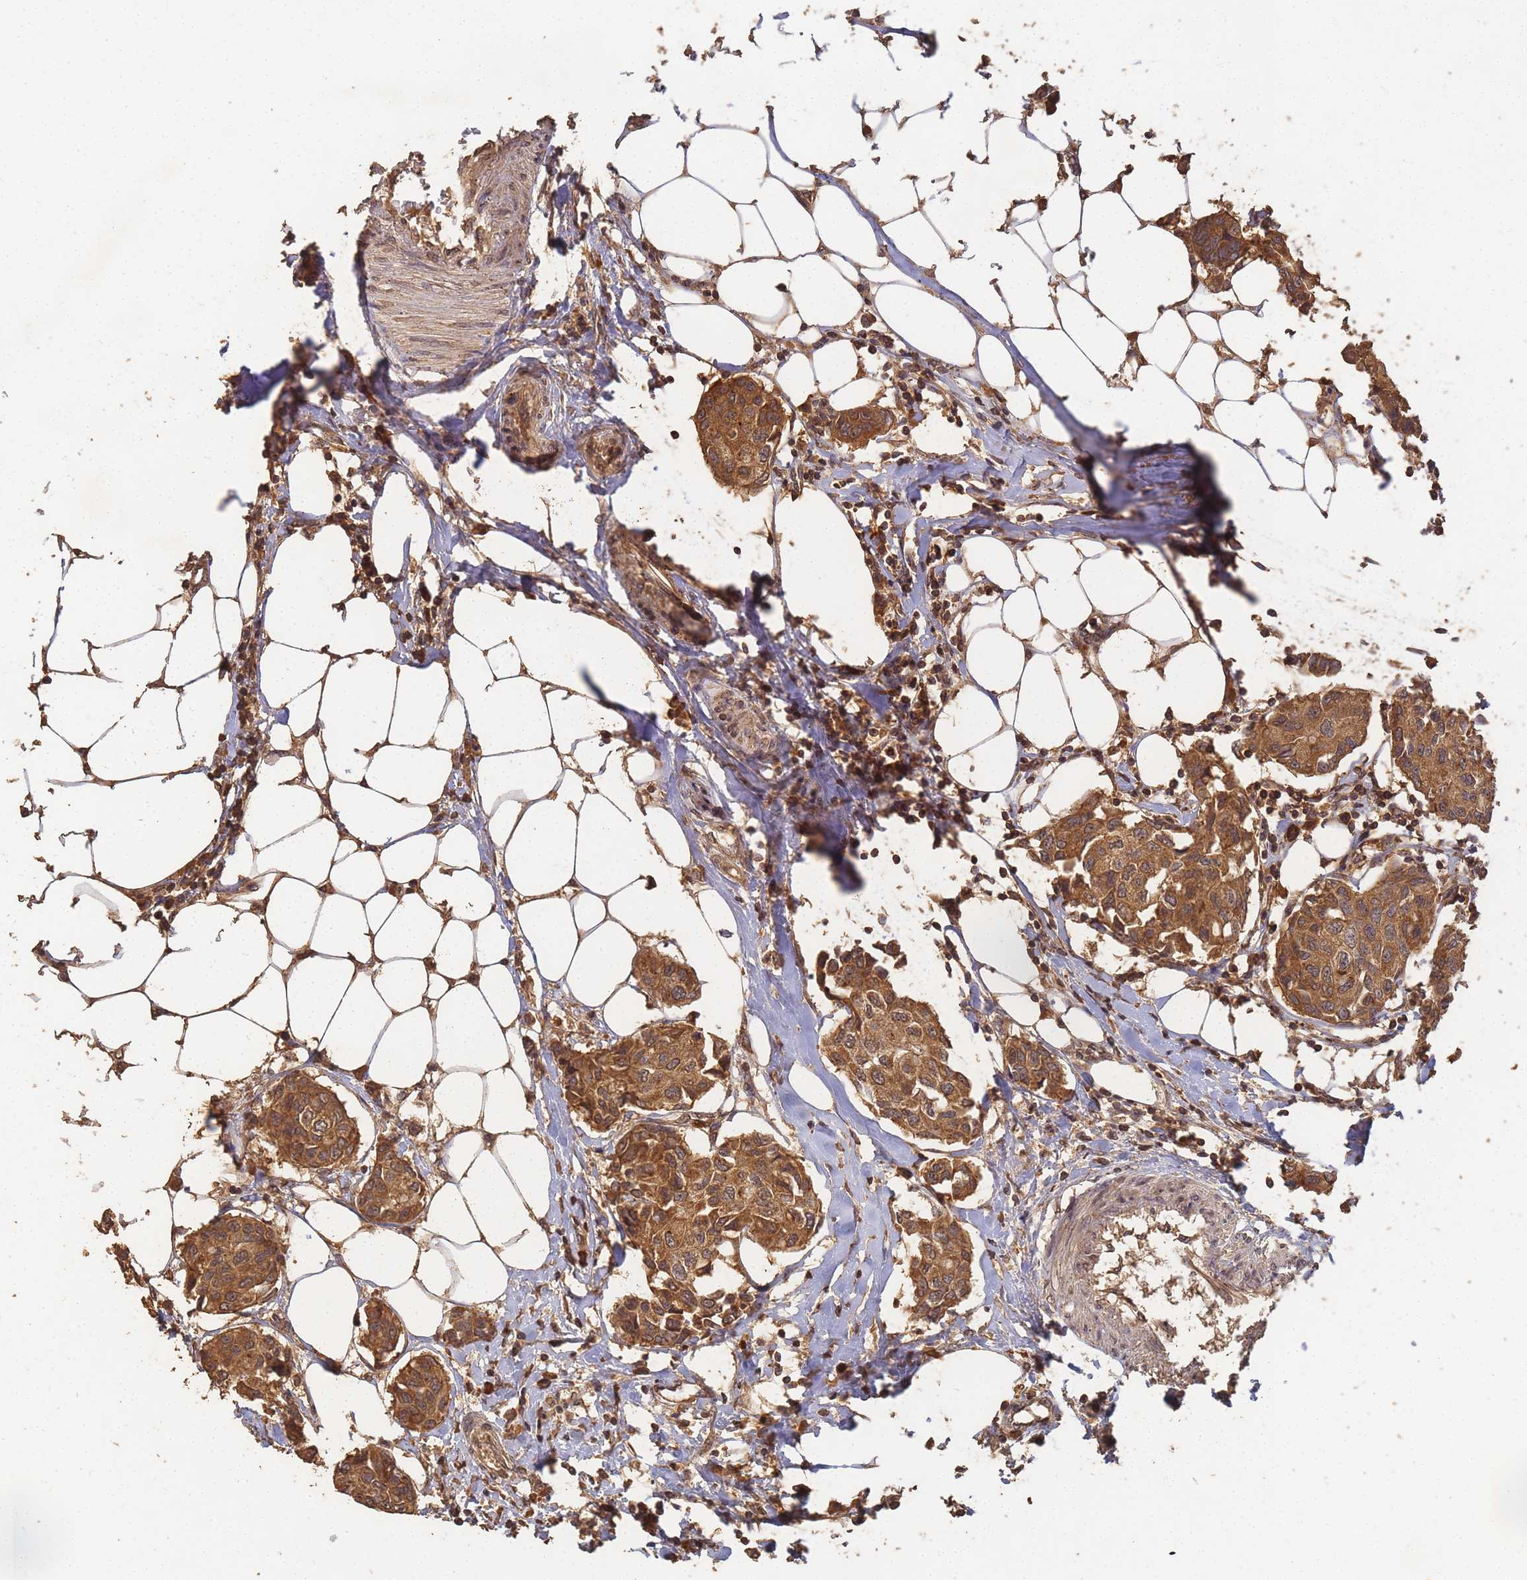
{"staining": {"intensity": "strong", "quantity": ">75%", "location": "cytoplasmic/membranous,nuclear"}, "tissue": "breast cancer", "cell_type": "Tumor cells", "image_type": "cancer", "snomed": [{"axis": "morphology", "description": "Duct carcinoma"}, {"axis": "topography", "description": "Breast"}], "caption": "A brown stain highlights strong cytoplasmic/membranous and nuclear staining of a protein in breast cancer (intraductal carcinoma) tumor cells. (Stains: DAB (3,3'-diaminobenzidine) in brown, nuclei in blue, Microscopy: brightfield microscopy at high magnification).", "gene": "ALKBH1", "patient": {"sex": "female", "age": 80}}